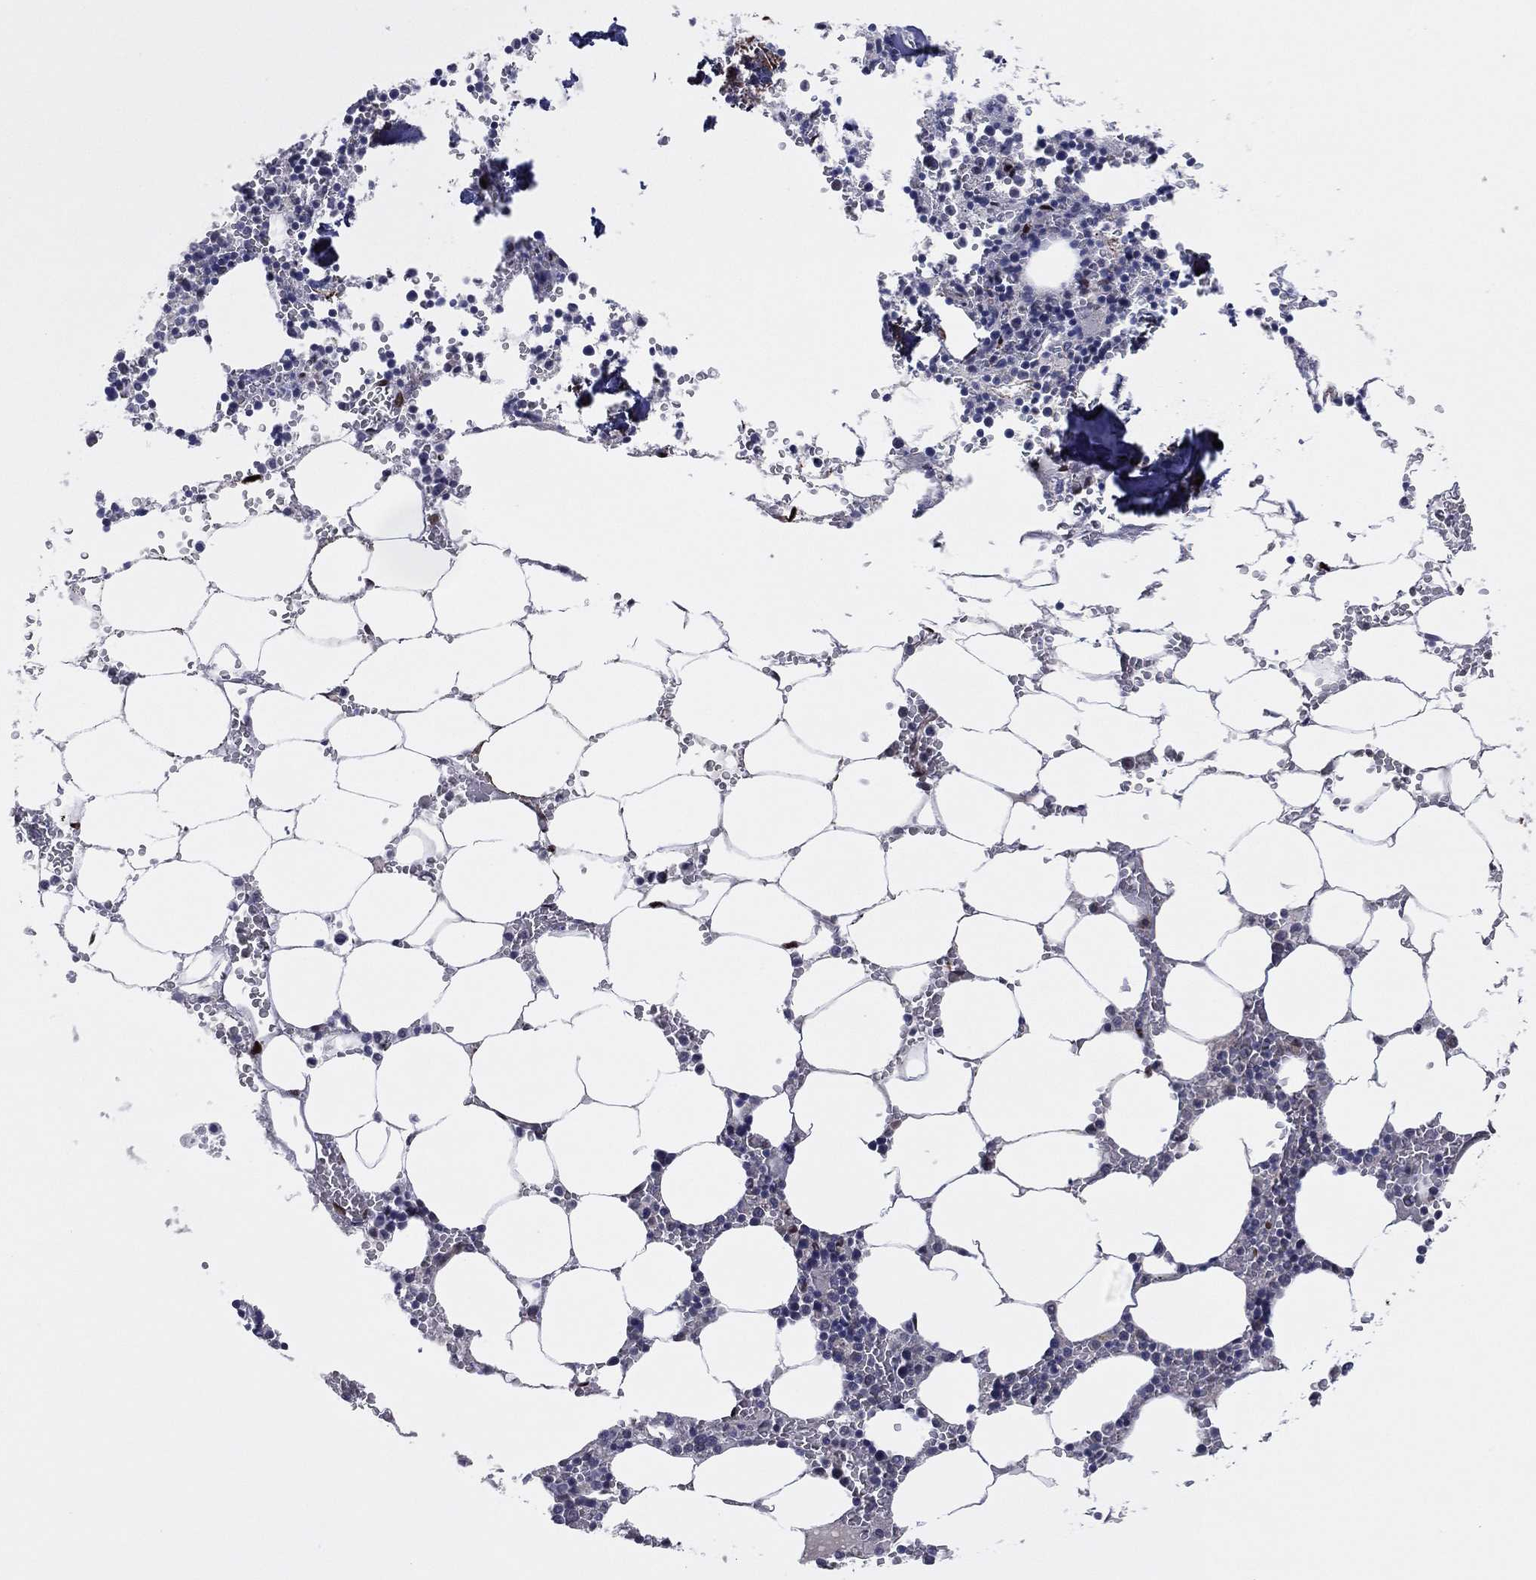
{"staining": {"intensity": "moderate", "quantity": "<25%", "location": "nuclear"}, "tissue": "bone marrow", "cell_type": "Hematopoietic cells", "image_type": "normal", "snomed": [{"axis": "morphology", "description": "Normal tissue, NOS"}, {"axis": "topography", "description": "Bone marrow"}], "caption": "The image reveals staining of normal bone marrow, revealing moderate nuclear protein positivity (brown color) within hematopoietic cells. The protein of interest is shown in brown color, while the nuclei are stained blue.", "gene": "SNCG", "patient": {"sex": "female", "age": 64}}